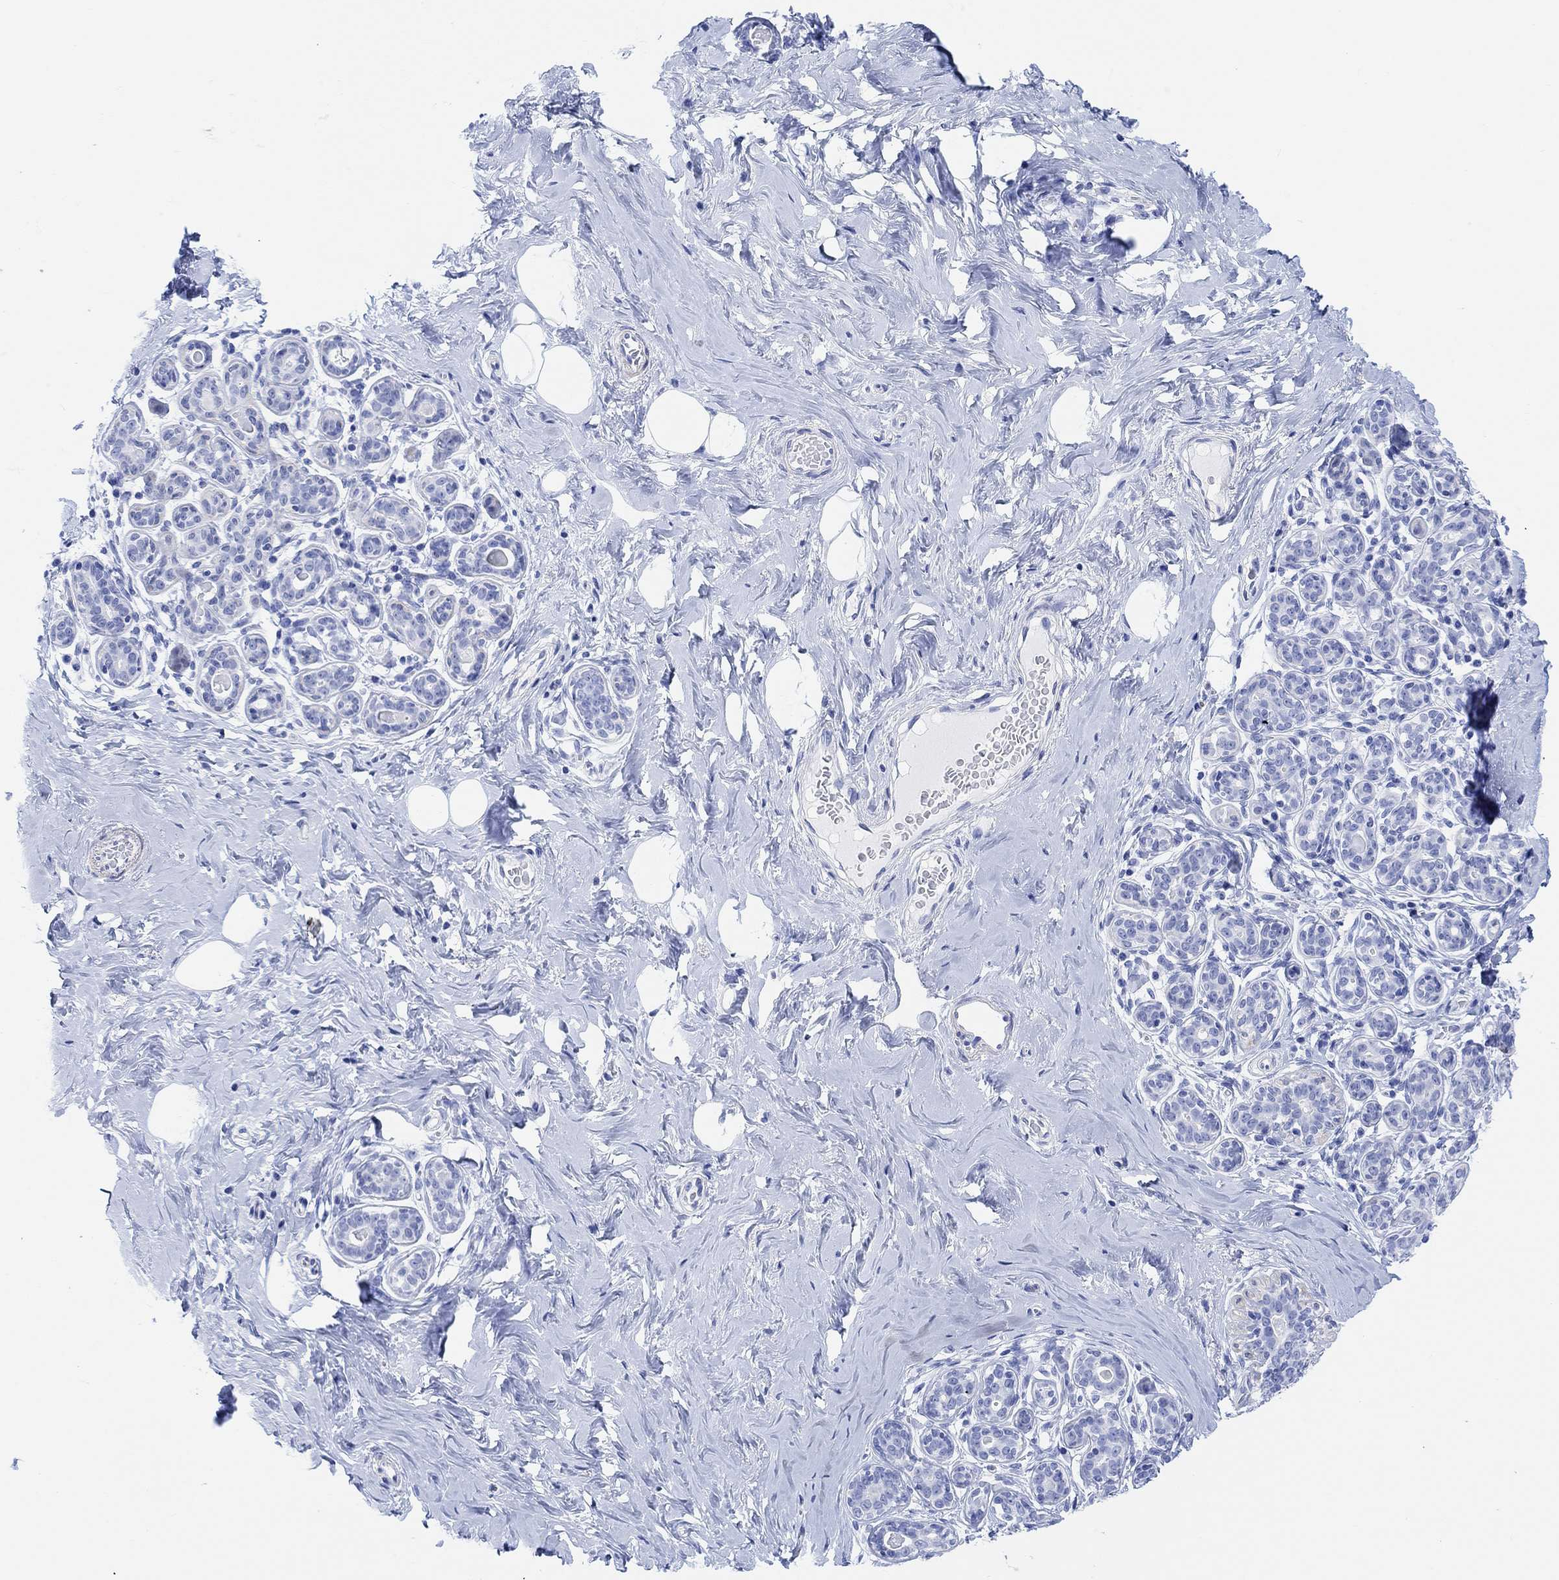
{"staining": {"intensity": "negative", "quantity": "none", "location": "none"}, "tissue": "breast", "cell_type": "Adipocytes", "image_type": "normal", "snomed": [{"axis": "morphology", "description": "Normal tissue, NOS"}, {"axis": "topography", "description": "Skin"}, {"axis": "topography", "description": "Breast"}], "caption": "High power microscopy histopathology image of an IHC micrograph of benign breast, revealing no significant positivity in adipocytes.", "gene": "ANKRD33", "patient": {"sex": "female", "age": 43}}